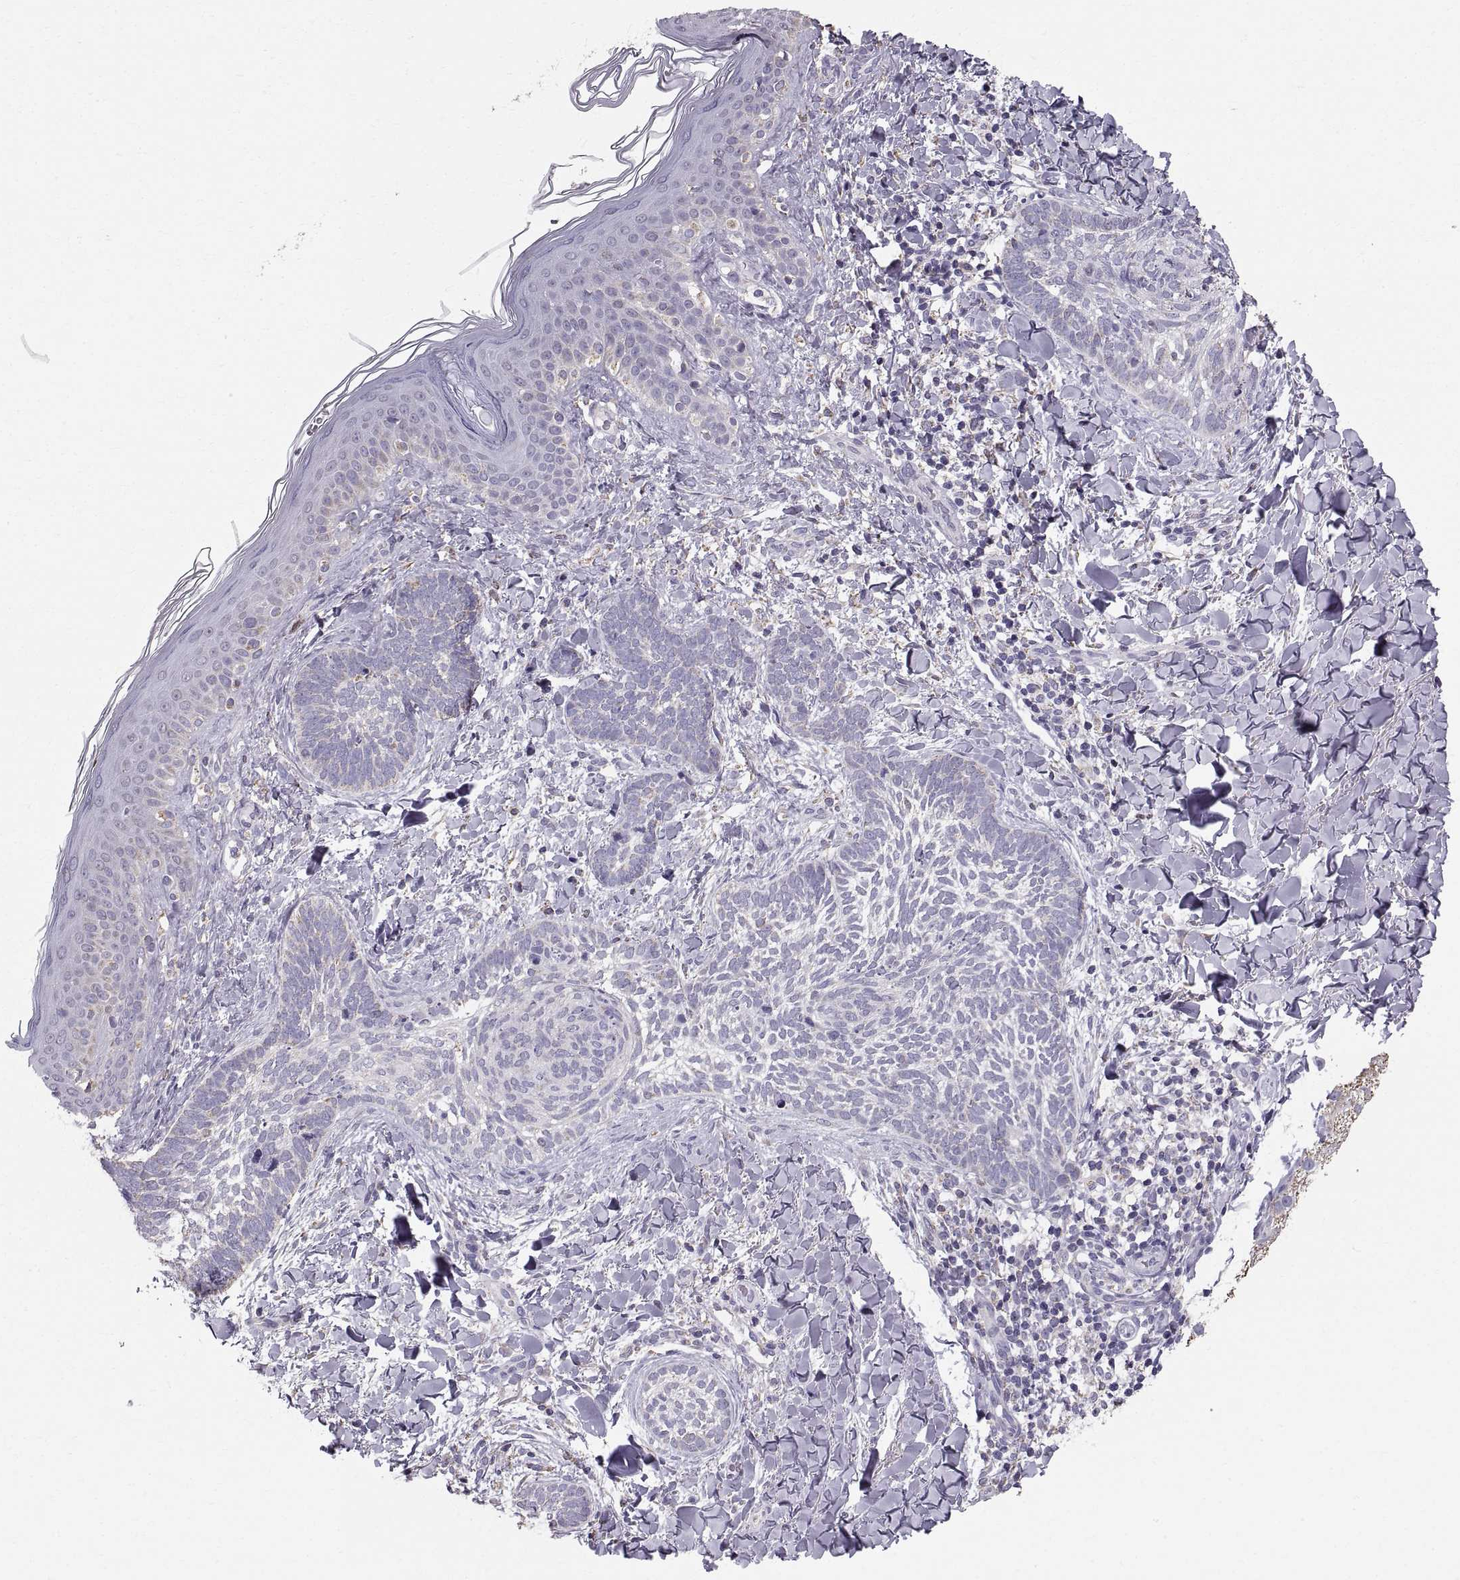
{"staining": {"intensity": "negative", "quantity": "none", "location": "none"}, "tissue": "skin cancer", "cell_type": "Tumor cells", "image_type": "cancer", "snomed": [{"axis": "morphology", "description": "Normal tissue, NOS"}, {"axis": "morphology", "description": "Basal cell carcinoma"}, {"axis": "topography", "description": "Skin"}], "caption": "A micrograph of human skin cancer is negative for staining in tumor cells. Nuclei are stained in blue.", "gene": "STMND1", "patient": {"sex": "male", "age": 46}}